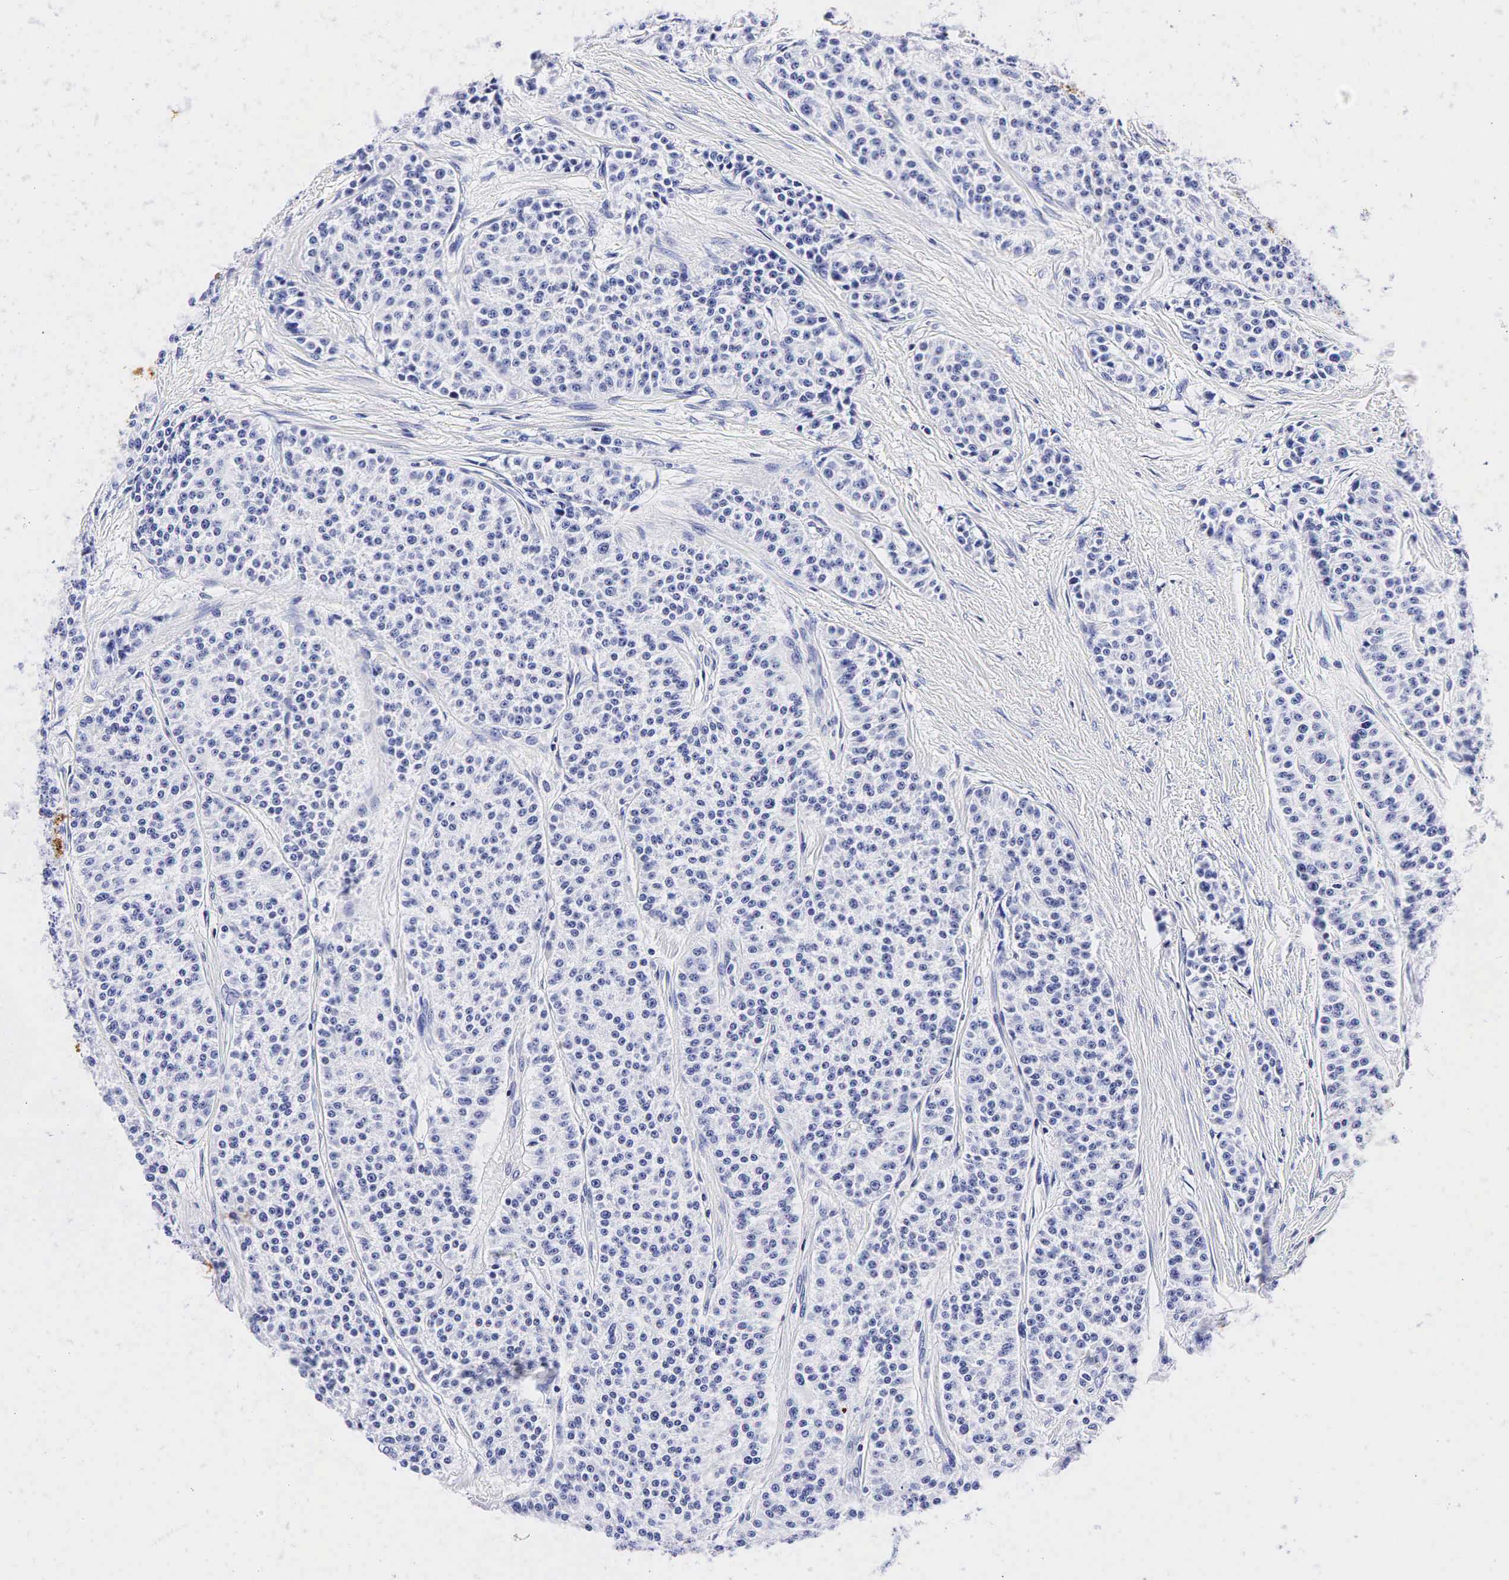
{"staining": {"intensity": "negative", "quantity": "none", "location": "none"}, "tissue": "carcinoid", "cell_type": "Tumor cells", "image_type": "cancer", "snomed": [{"axis": "morphology", "description": "Carcinoid, malignant, NOS"}, {"axis": "topography", "description": "Stomach"}], "caption": "Tumor cells show no significant protein positivity in malignant carcinoid.", "gene": "TG", "patient": {"sex": "female", "age": 76}}